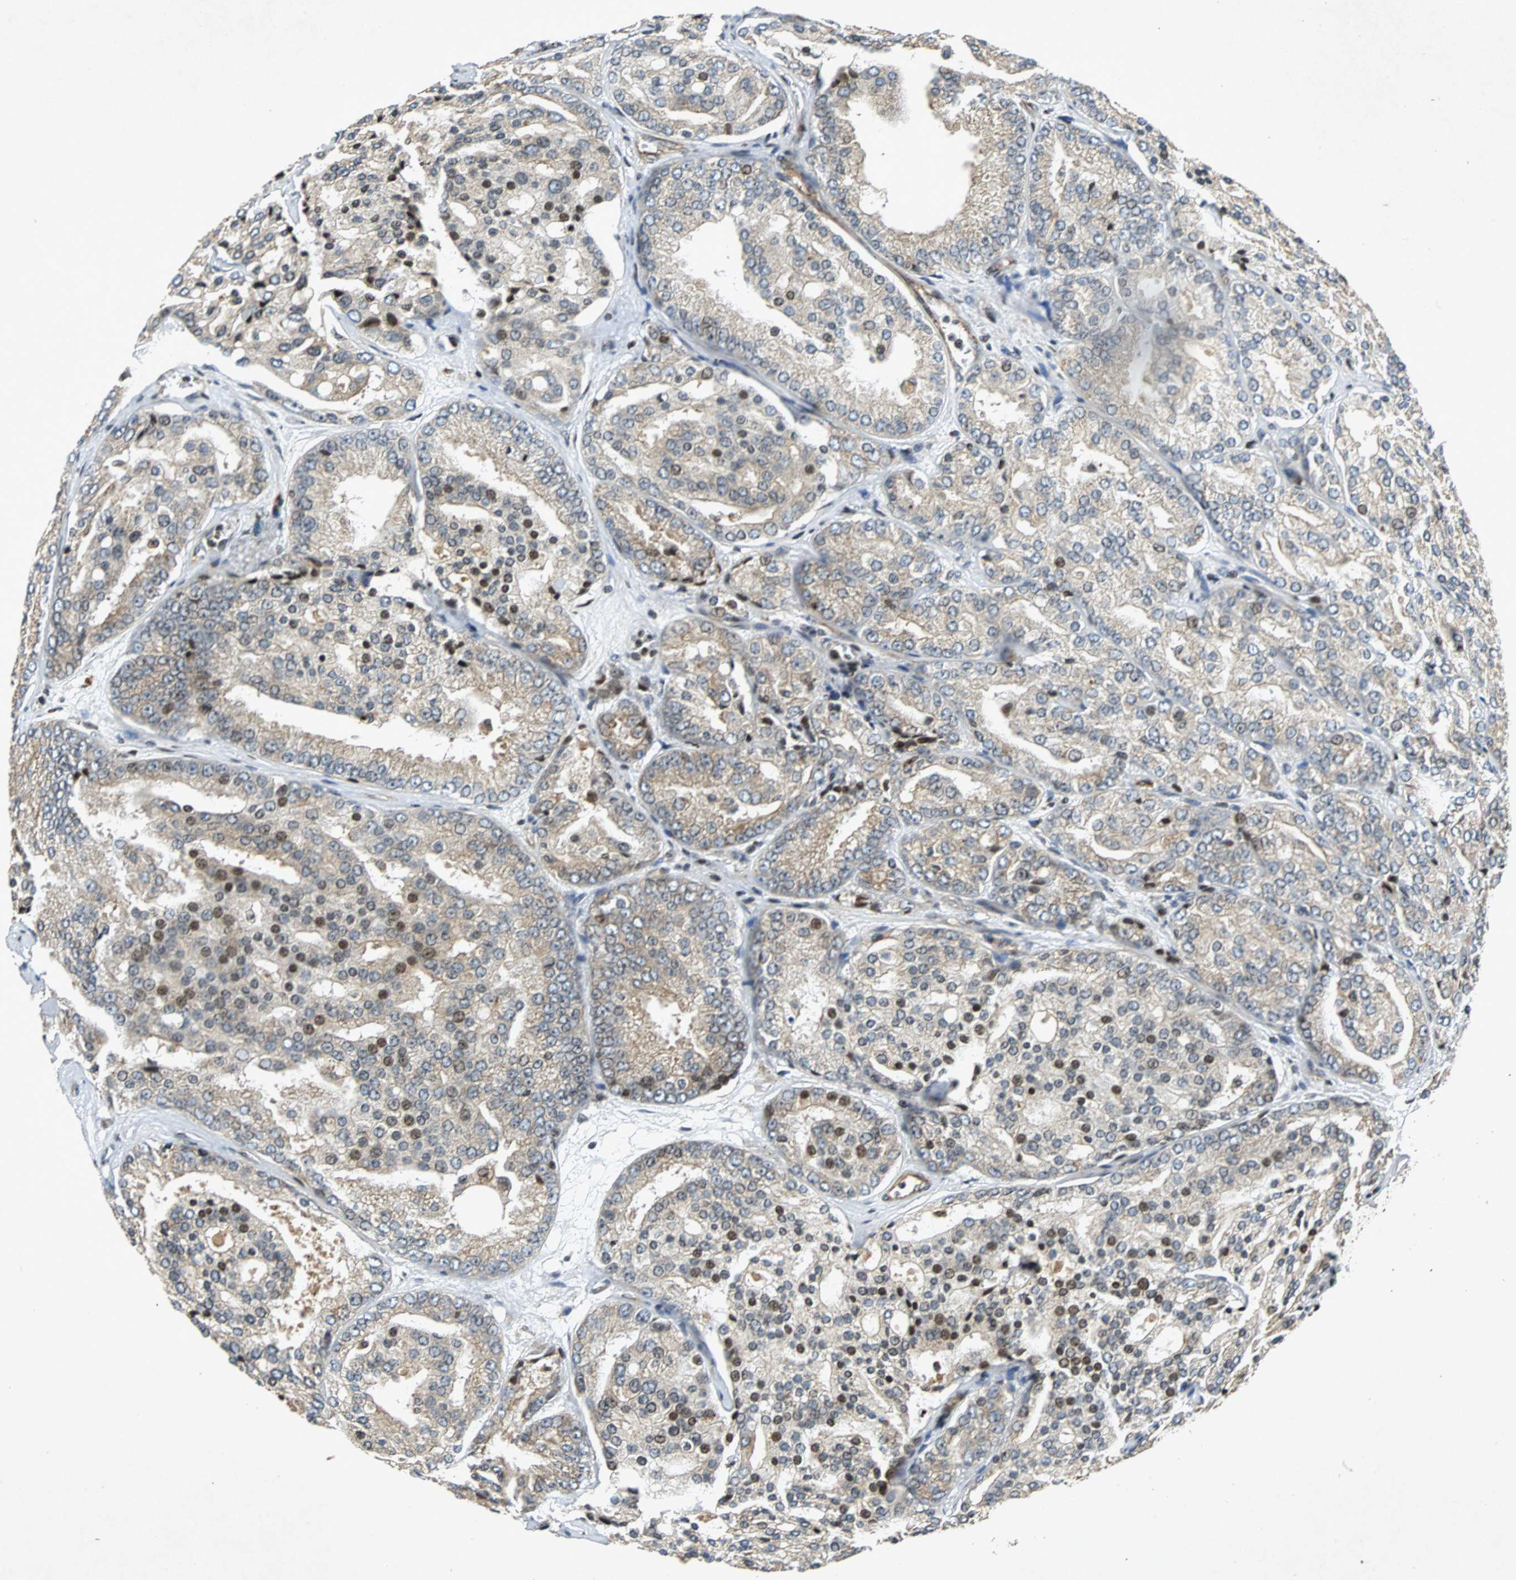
{"staining": {"intensity": "moderate", "quantity": "25%-75%", "location": "cytoplasmic/membranous"}, "tissue": "prostate cancer", "cell_type": "Tumor cells", "image_type": "cancer", "snomed": [{"axis": "morphology", "description": "Adenocarcinoma, High grade"}, {"axis": "topography", "description": "Prostate"}], "caption": "Approximately 25%-75% of tumor cells in human prostate cancer (adenocarcinoma (high-grade)) reveal moderate cytoplasmic/membranous protein expression as visualized by brown immunohistochemical staining.", "gene": "TUBA4A", "patient": {"sex": "male", "age": 64}}